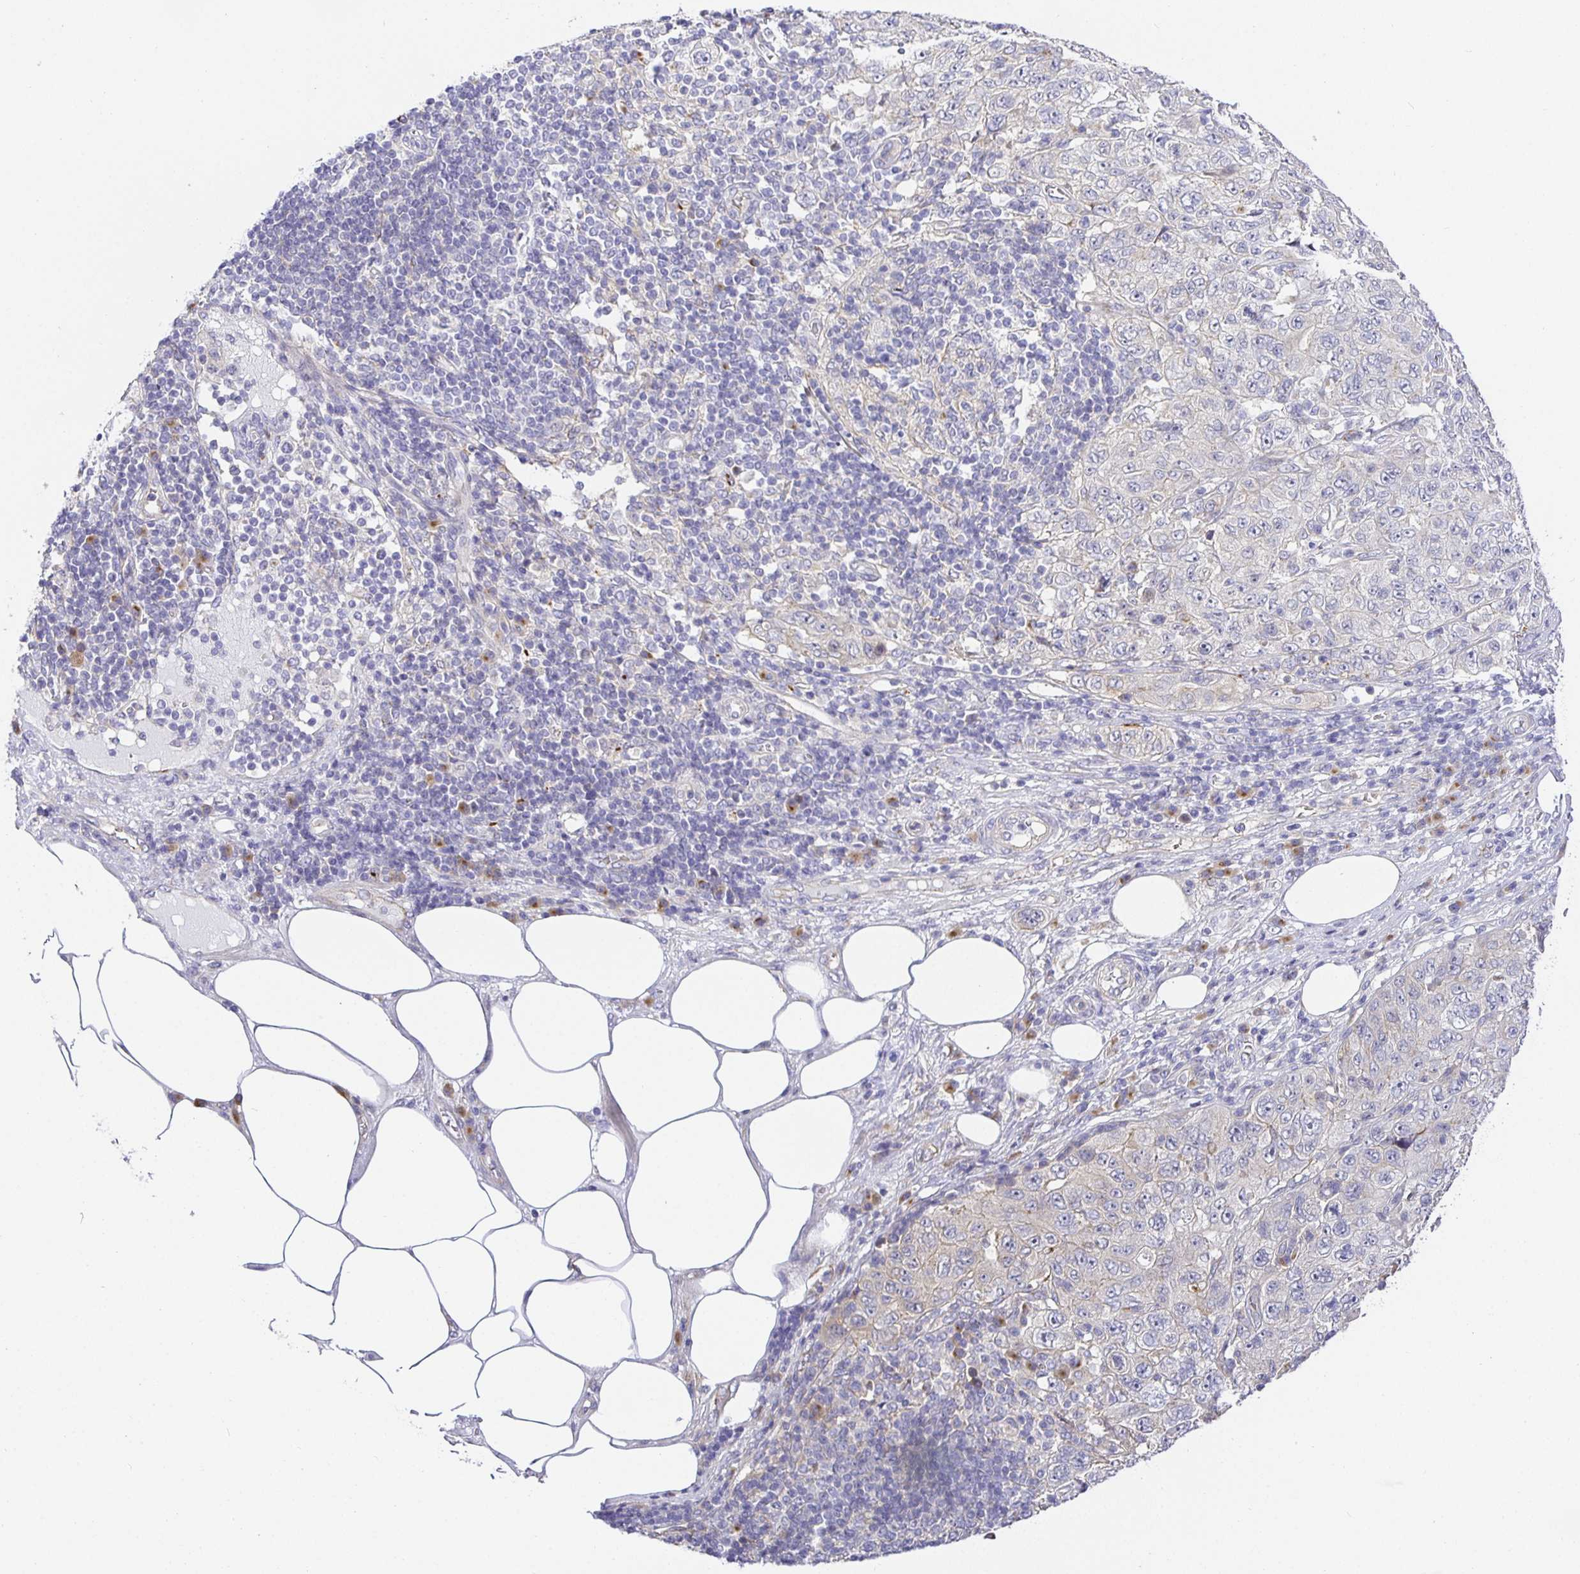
{"staining": {"intensity": "negative", "quantity": "none", "location": "none"}, "tissue": "pancreatic cancer", "cell_type": "Tumor cells", "image_type": "cancer", "snomed": [{"axis": "morphology", "description": "Adenocarcinoma, NOS"}, {"axis": "topography", "description": "Pancreas"}], "caption": "Pancreatic cancer (adenocarcinoma) was stained to show a protein in brown. There is no significant expression in tumor cells.", "gene": "OPALIN", "patient": {"sex": "male", "age": 68}}